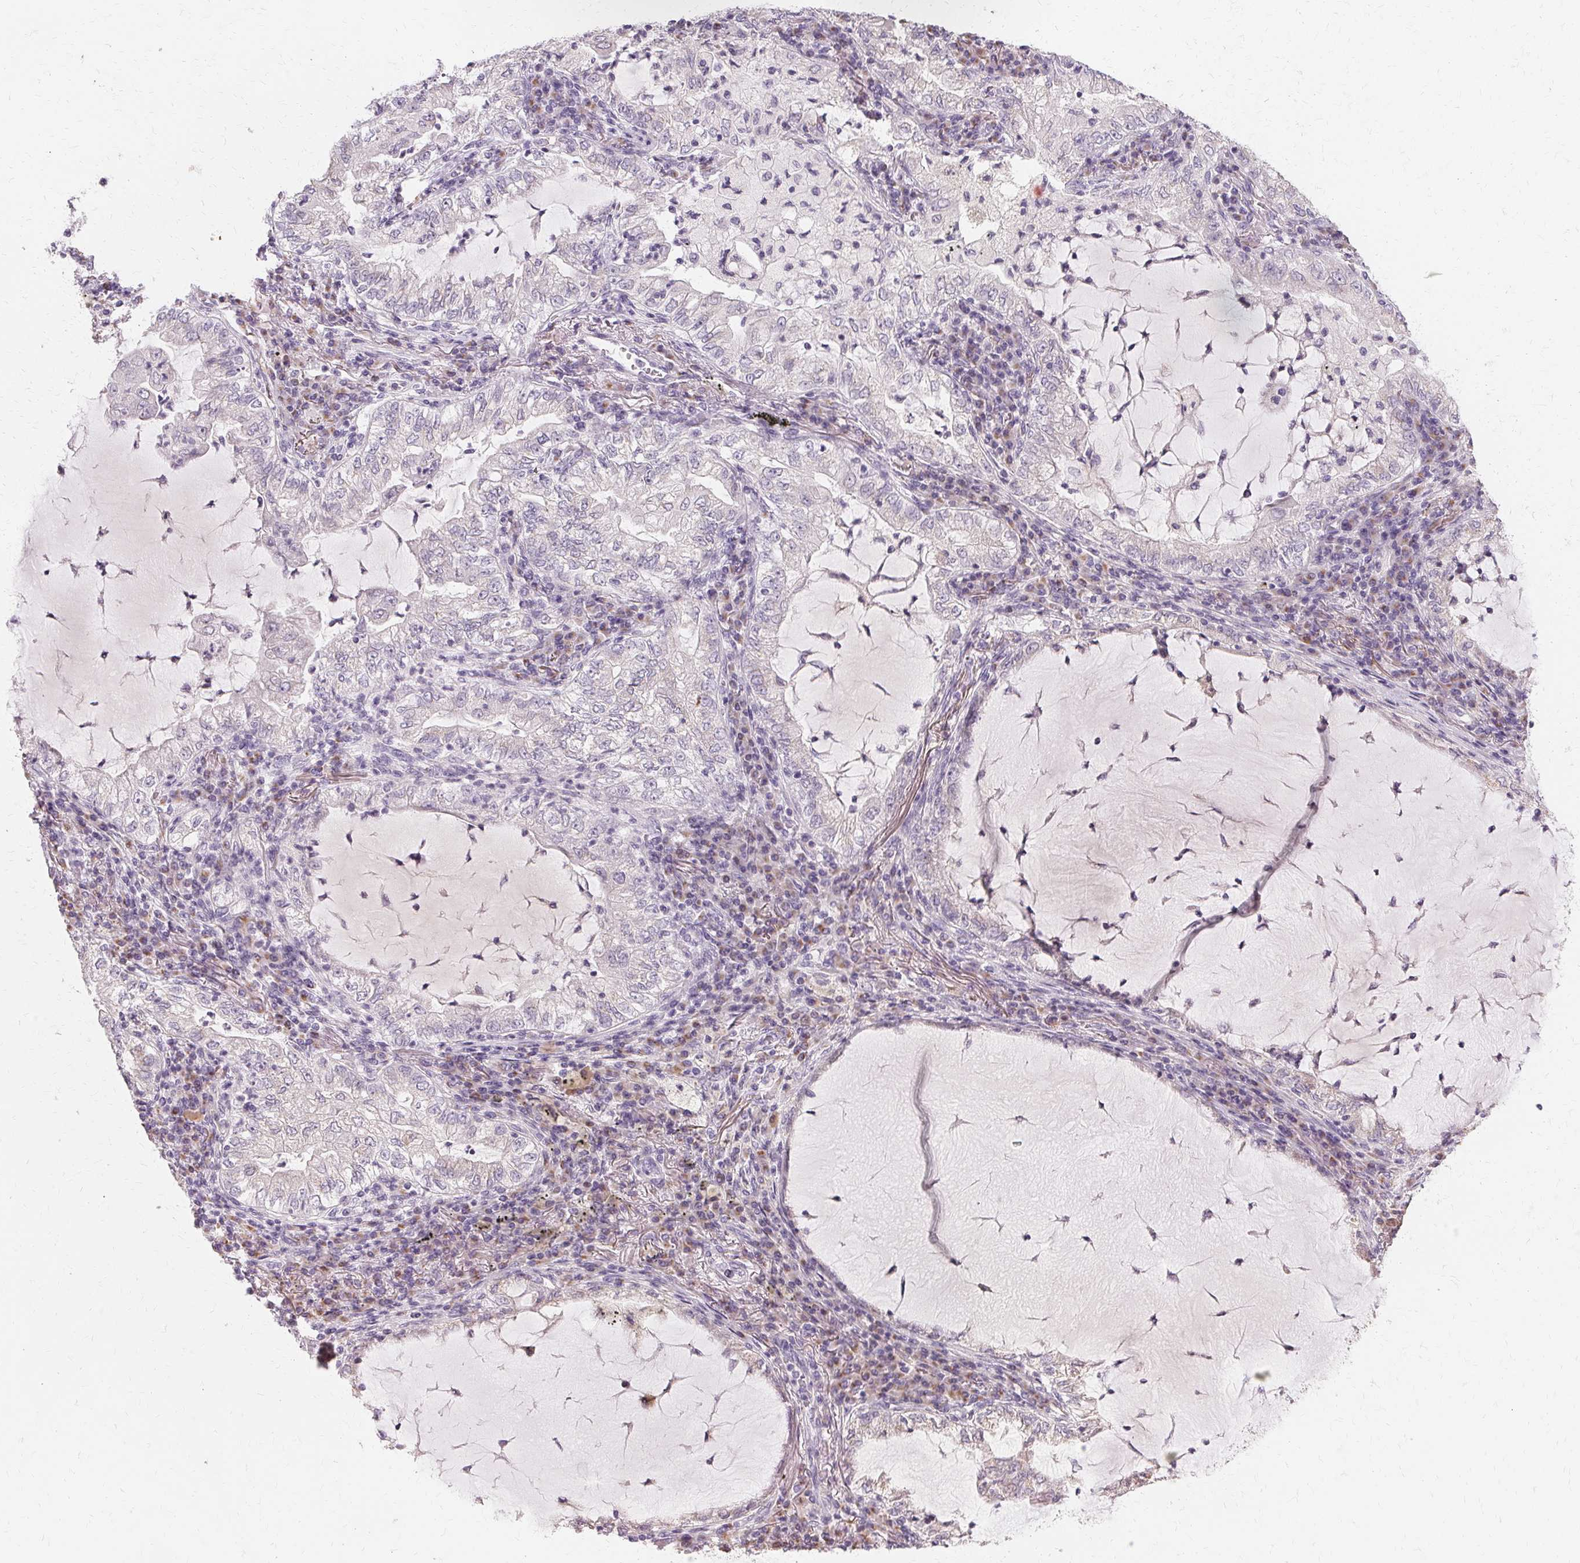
{"staining": {"intensity": "negative", "quantity": "none", "location": "none"}, "tissue": "lung cancer", "cell_type": "Tumor cells", "image_type": "cancer", "snomed": [{"axis": "morphology", "description": "Adenocarcinoma, NOS"}, {"axis": "topography", "description": "Lung"}], "caption": "IHC of human lung adenocarcinoma shows no expression in tumor cells. (DAB (3,3'-diaminobenzidine) immunohistochemistry with hematoxylin counter stain).", "gene": "FCRL3", "patient": {"sex": "female", "age": 73}}